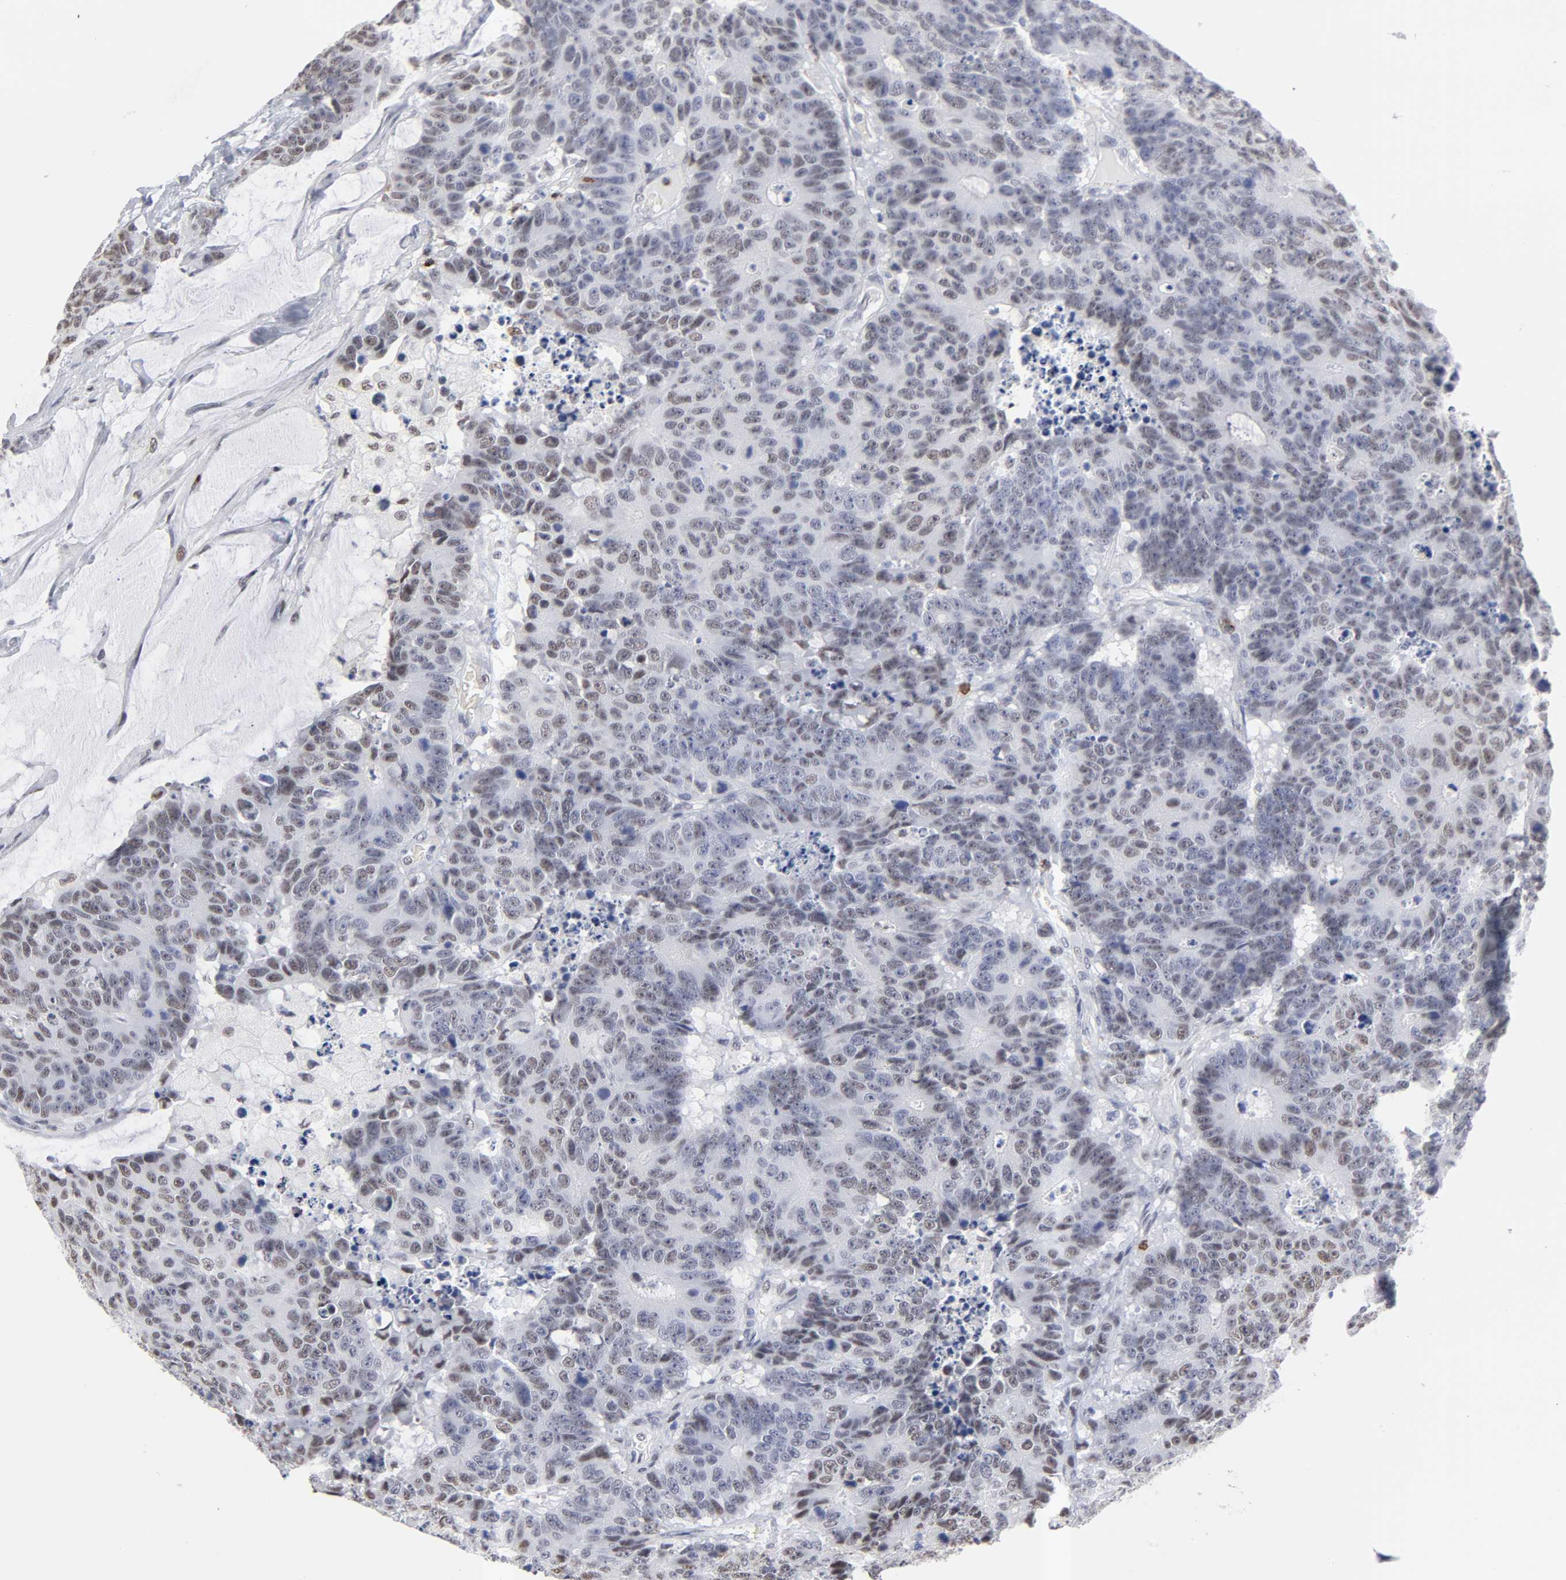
{"staining": {"intensity": "weak", "quantity": "25%-75%", "location": "nuclear"}, "tissue": "colorectal cancer", "cell_type": "Tumor cells", "image_type": "cancer", "snomed": [{"axis": "morphology", "description": "Adenocarcinoma, NOS"}, {"axis": "topography", "description": "Colon"}], "caption": "A high-resolution image shows IHC staining of adenocarcinoma (colorectal), which shows weak nuclear expression in about 25%-75% of tumor cells. Ihc stains the protein in brown and the nuclei are stained blue.", "gene": "CD2", "patient": {"sex": "female", "age": 86}}